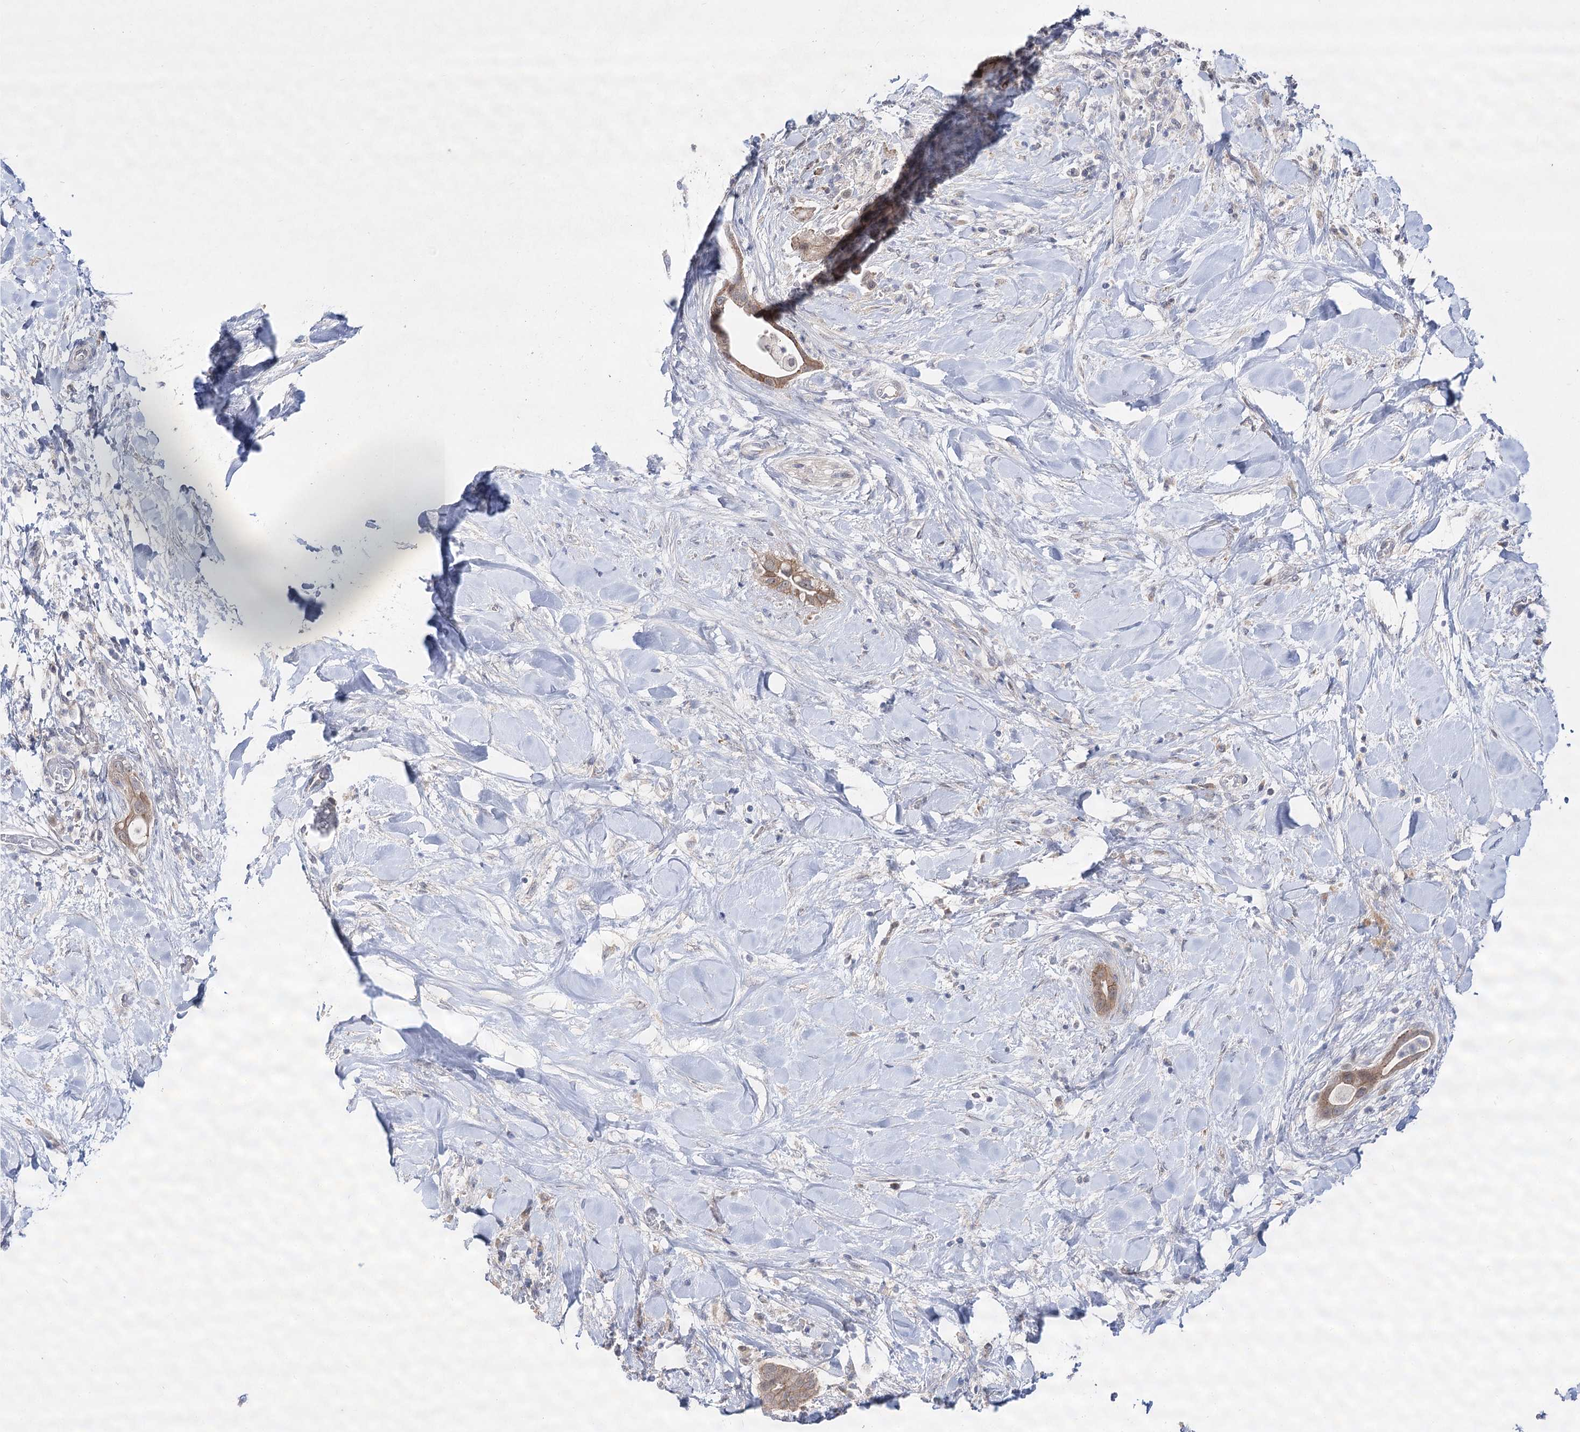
{"staining": {"intensity": "moderate", "quantity": ">75%", "location": "cytoplasmic/membranous"}, "tissue": "liver cancer", "cell_type": "Tumor cells", "image_type": "cancer", "snomed": [{"axis": "morphology", "description": "Cholangiocarcinoma"}, {"axis": "topography", "description": "Liver"}], "caption": "Immunohistochemistry (IHC) histopathology image of human liver cholangiocarcinoma stained for a protein (brown), which demonstrates medium levels of moderate cytoplasmic/membranous expression in approximately >75% of tumor cells.", "gene": "ARHGAP32", "patient": {"sex": "female", "age": 54}}